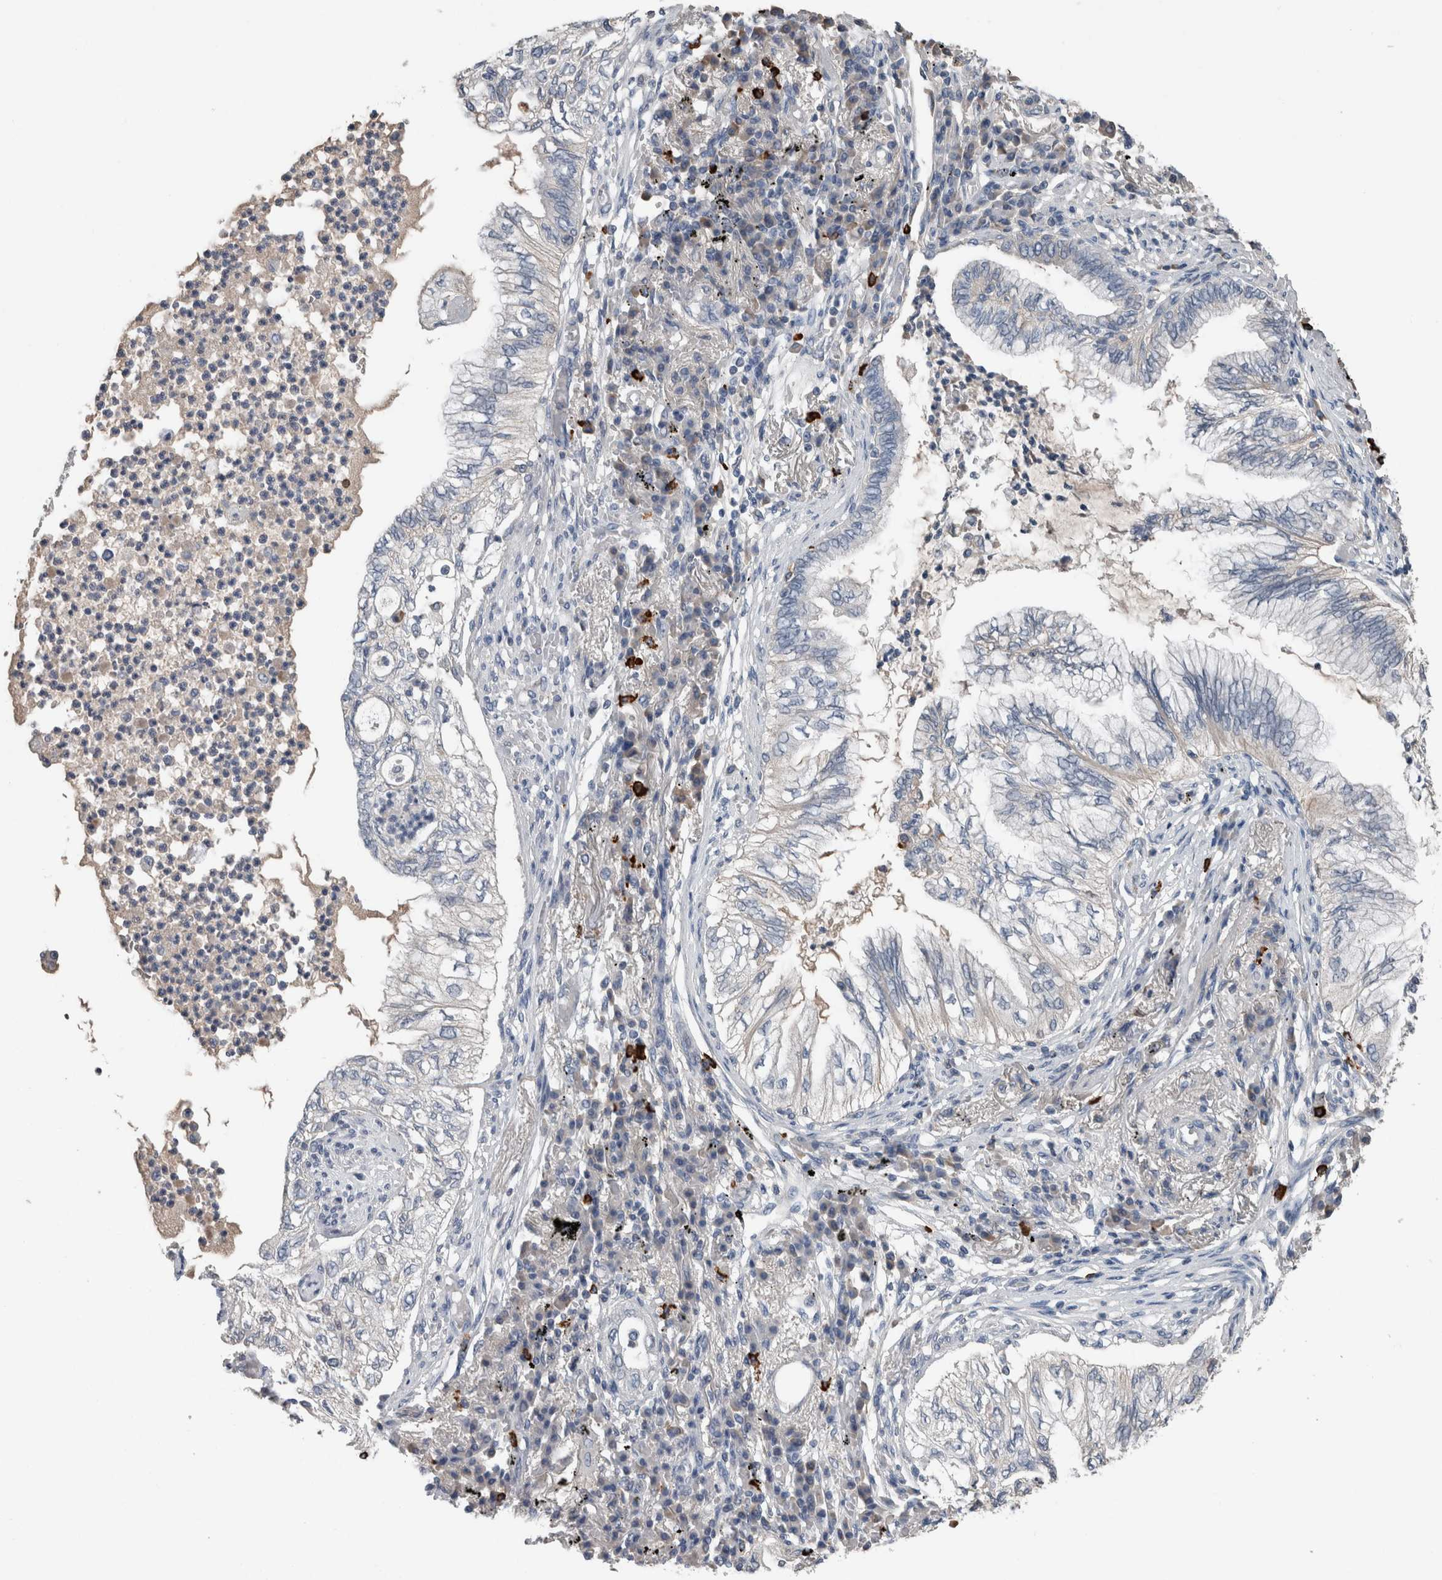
{"staining": {"intensity": "negative", "quantity": "none", "location": "none"}, "tissue": "lung cancer", "cell_type": "Tumor cells", "image_type": "cancer", "snomed": [{"axis": "morphology", "description": "Normal tissue, NOS"}, {"axis": "morphology", "description": "Adenocarcinoma, NOS"}, {"axis": "topography", "description": "Bronchus"}, {"axis": "topography", "description": "Lung"}], "caption": "This is an IHC histopathology image of lung adenocarcinoma. There is no expression in tumor cells.", "gene": "CRNN", "patient": {"sex": "female", "age": 70}}